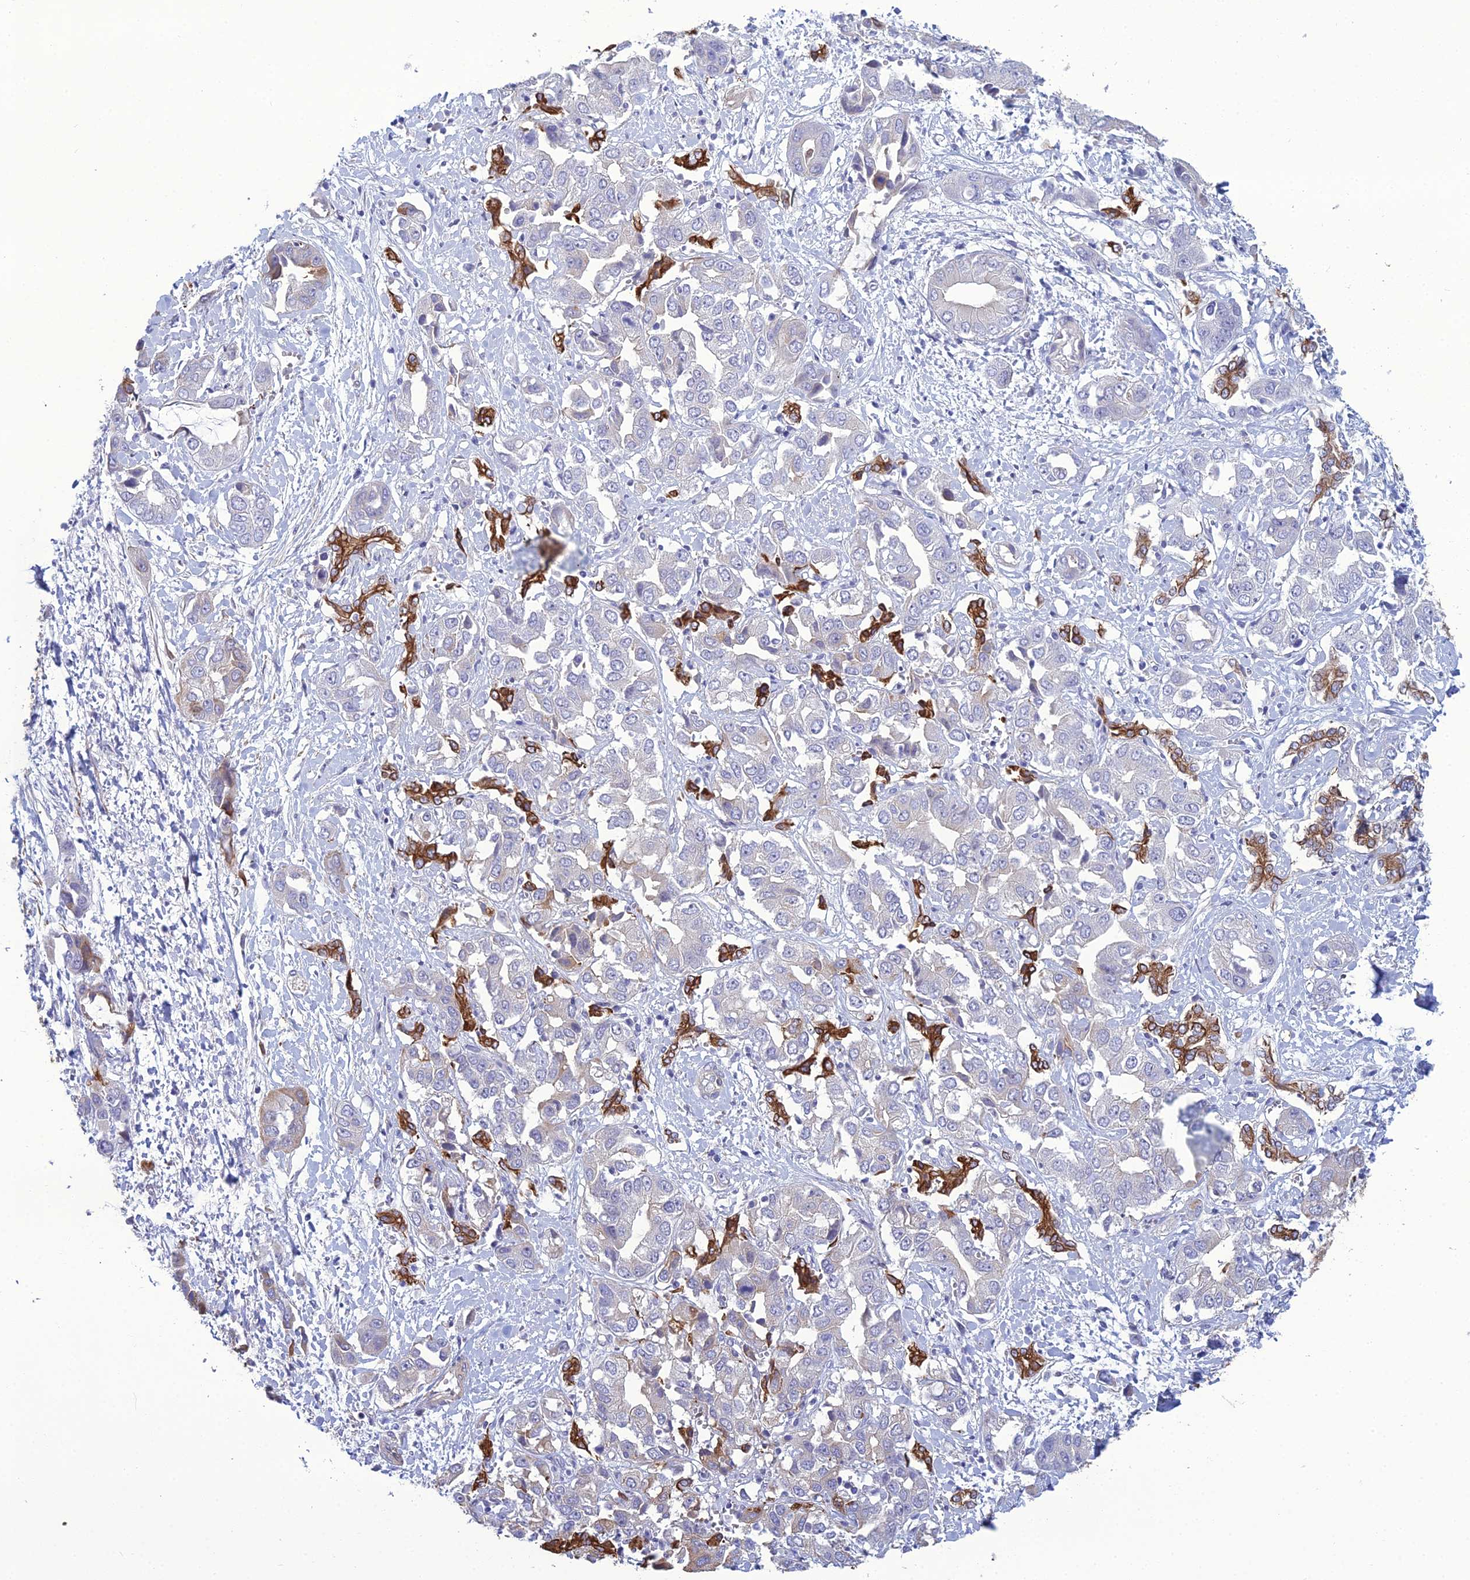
{"staining": {"intensity": "strong", "quantity": "<25%", "location": "cytoplasmic/membranous"}, "tissue": "liver cancer", "cell_type": "Tumor cells", "image_type": "cancer", "snomed": [{"axis": "morphology", "description": "Cholangiocarcinoma"}, {"axis": "topography", "description": "Liver"}], "caption": "The image exhibits immunohistochemical staining of liver cancer. There is strong cytoplasmic/membranous expression is seen in about <25% of tumor cells.", "gene": "LZTS2", "patient": {"sex": "female", "age": 52}}